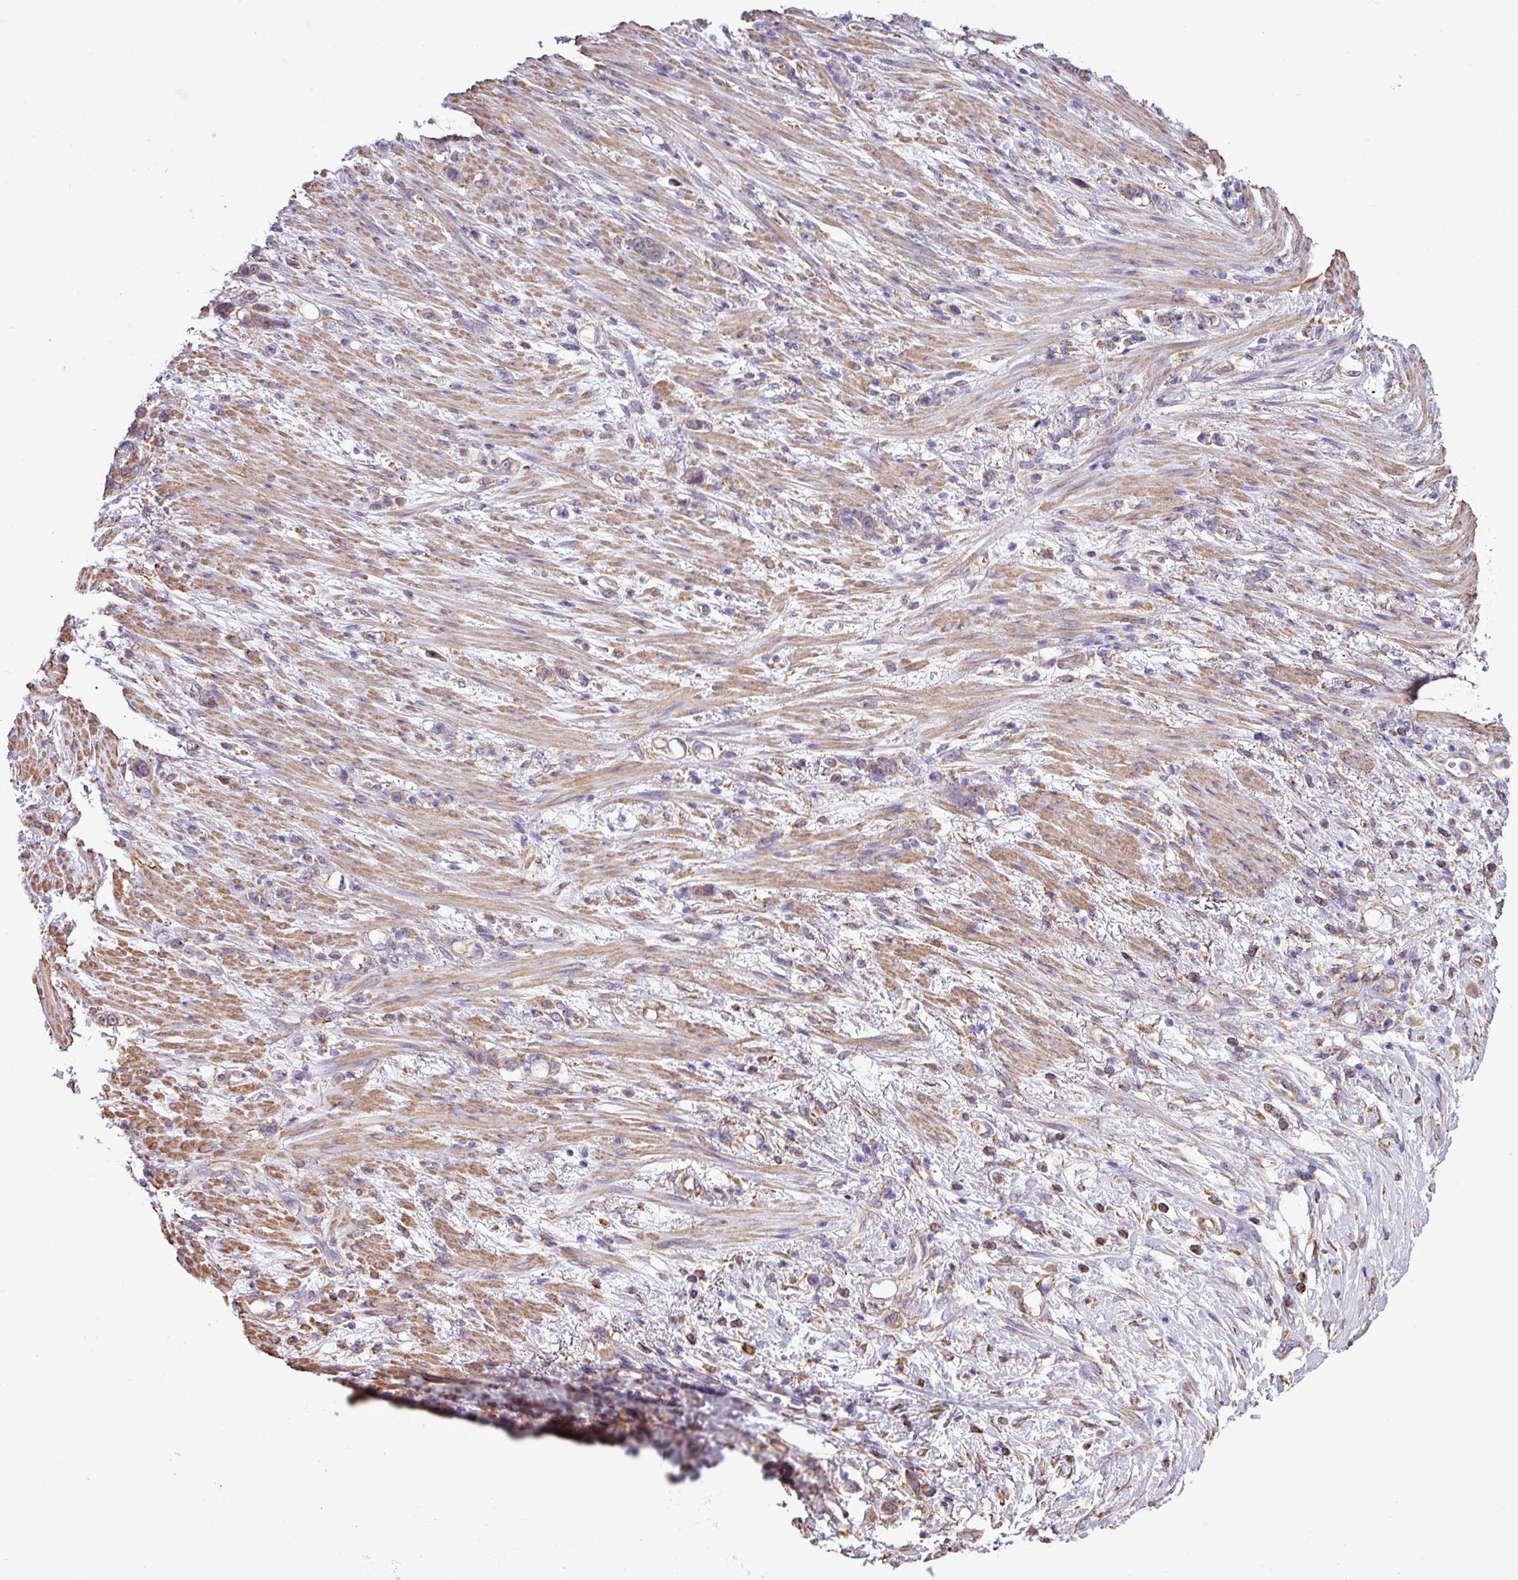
{"staining": {"intensity": "weak", "quantity": "25%-75%", "location": "cytoplasmic/membranous"}, "tissue": "stomach cancer", "cell_type": "Tumor cells", "image_type": "cancer", "snomed": [{"axis": "morphology", "description": "Normal tissue, NOS"}, {"axis": "morphology", "description": "Adenocarcinoma, NOS"}, {"axis": "topography", "description": "Stomach"}], "caption": "Stomach cancer (adenocarcinoma) stained with a protein marker exhibits weak staining in tumor cells.", "gene": "ZSCAN5A", "patient": {"sex": "female", "age": 79}}